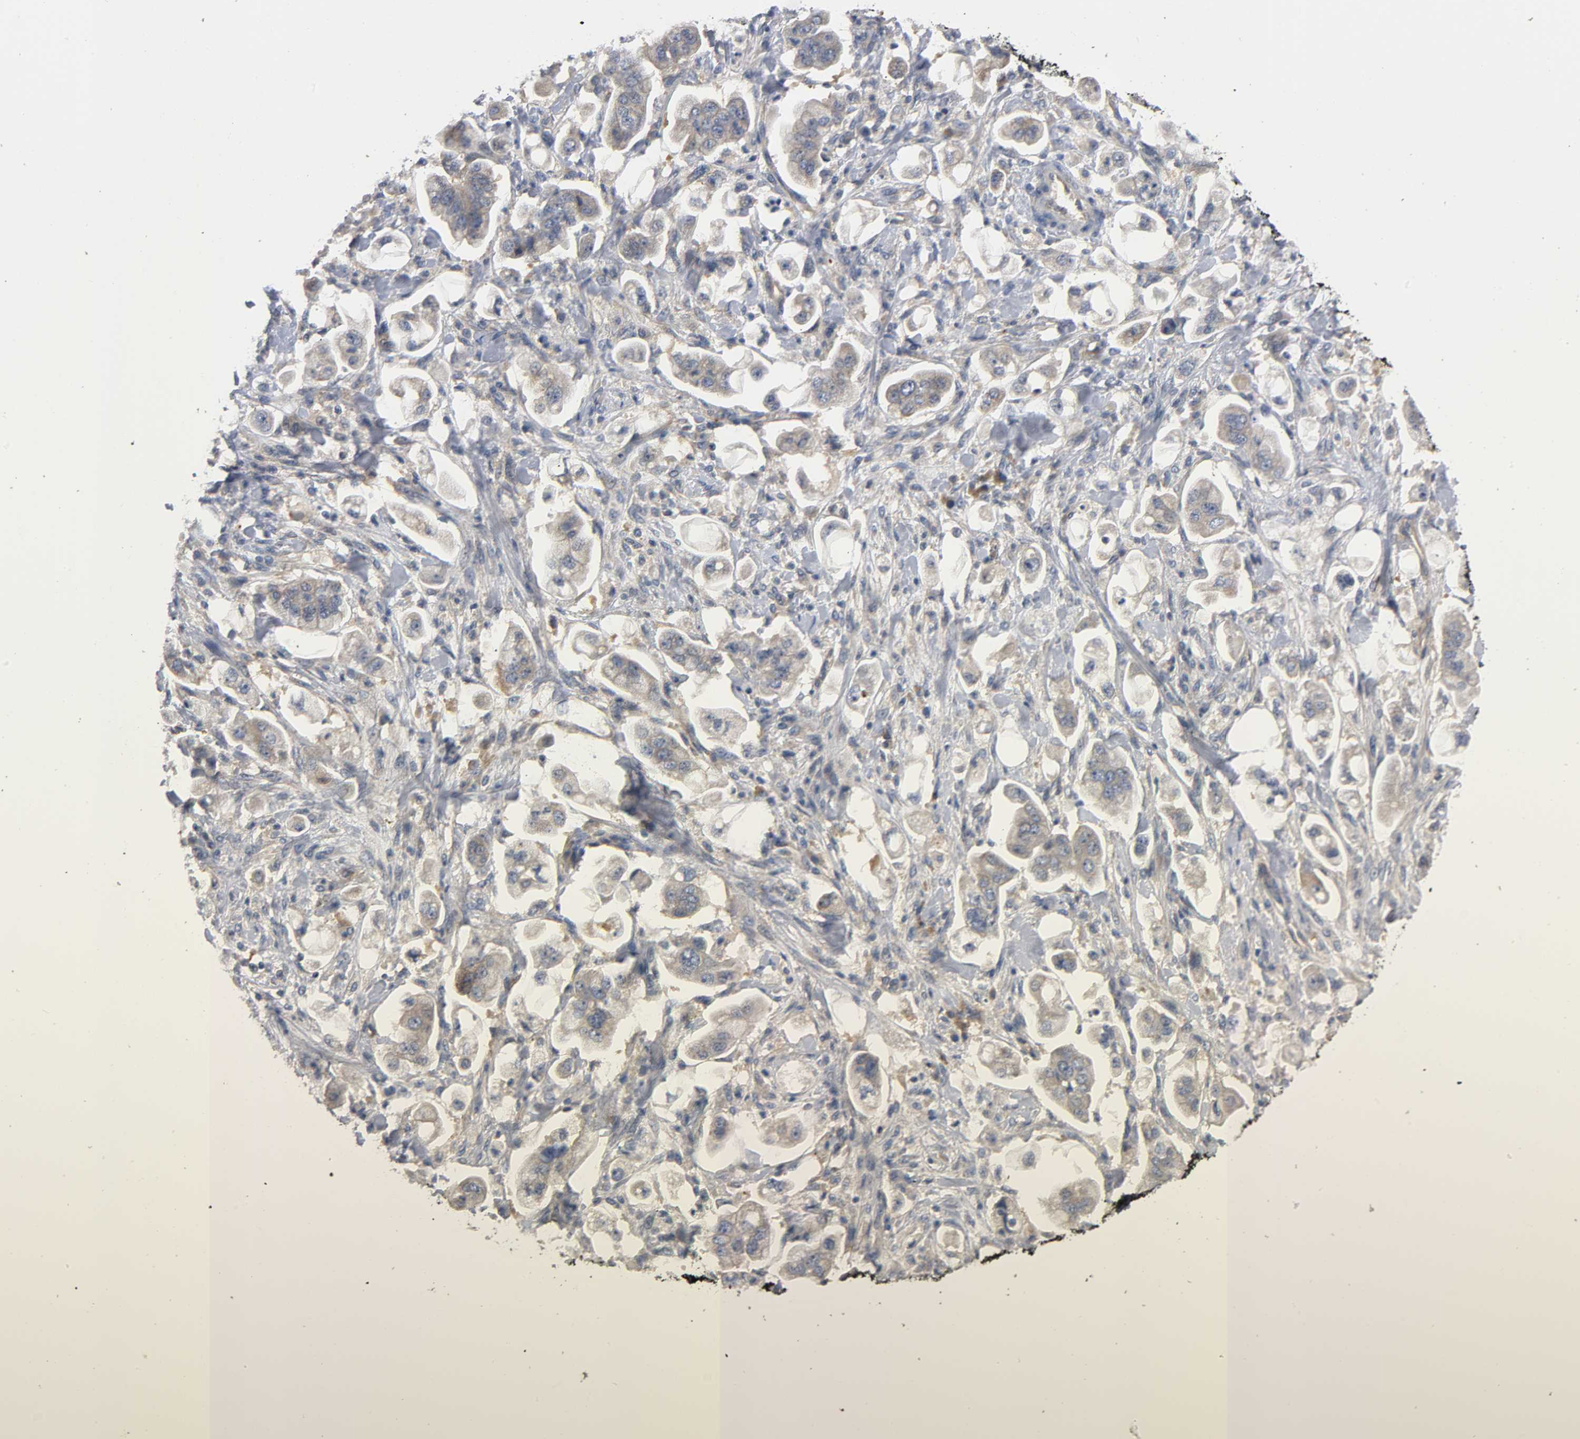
{"staining": {"intensity": "weak", "quantity": ">75%", "location": "cytoplasmic/membranous"}, "tissue": "stomach cancer", "cell_type": "Tumor cells", "image_type": "cancer", "snomed": [{"axis": "morphology", "description": "Adenocarcinoma, NOS"}, {"axis": "topography", "description": "Stomach"}], "caption": "Immunohistochemical staining of adenocarcinoma (stomach) demonstrates low levels of weak cytoplasmic/membranous protein positivity in approximately >75% of tumor cells.", "gene": "HDAC6", "patient": {"sex": "male", "age": 62}}